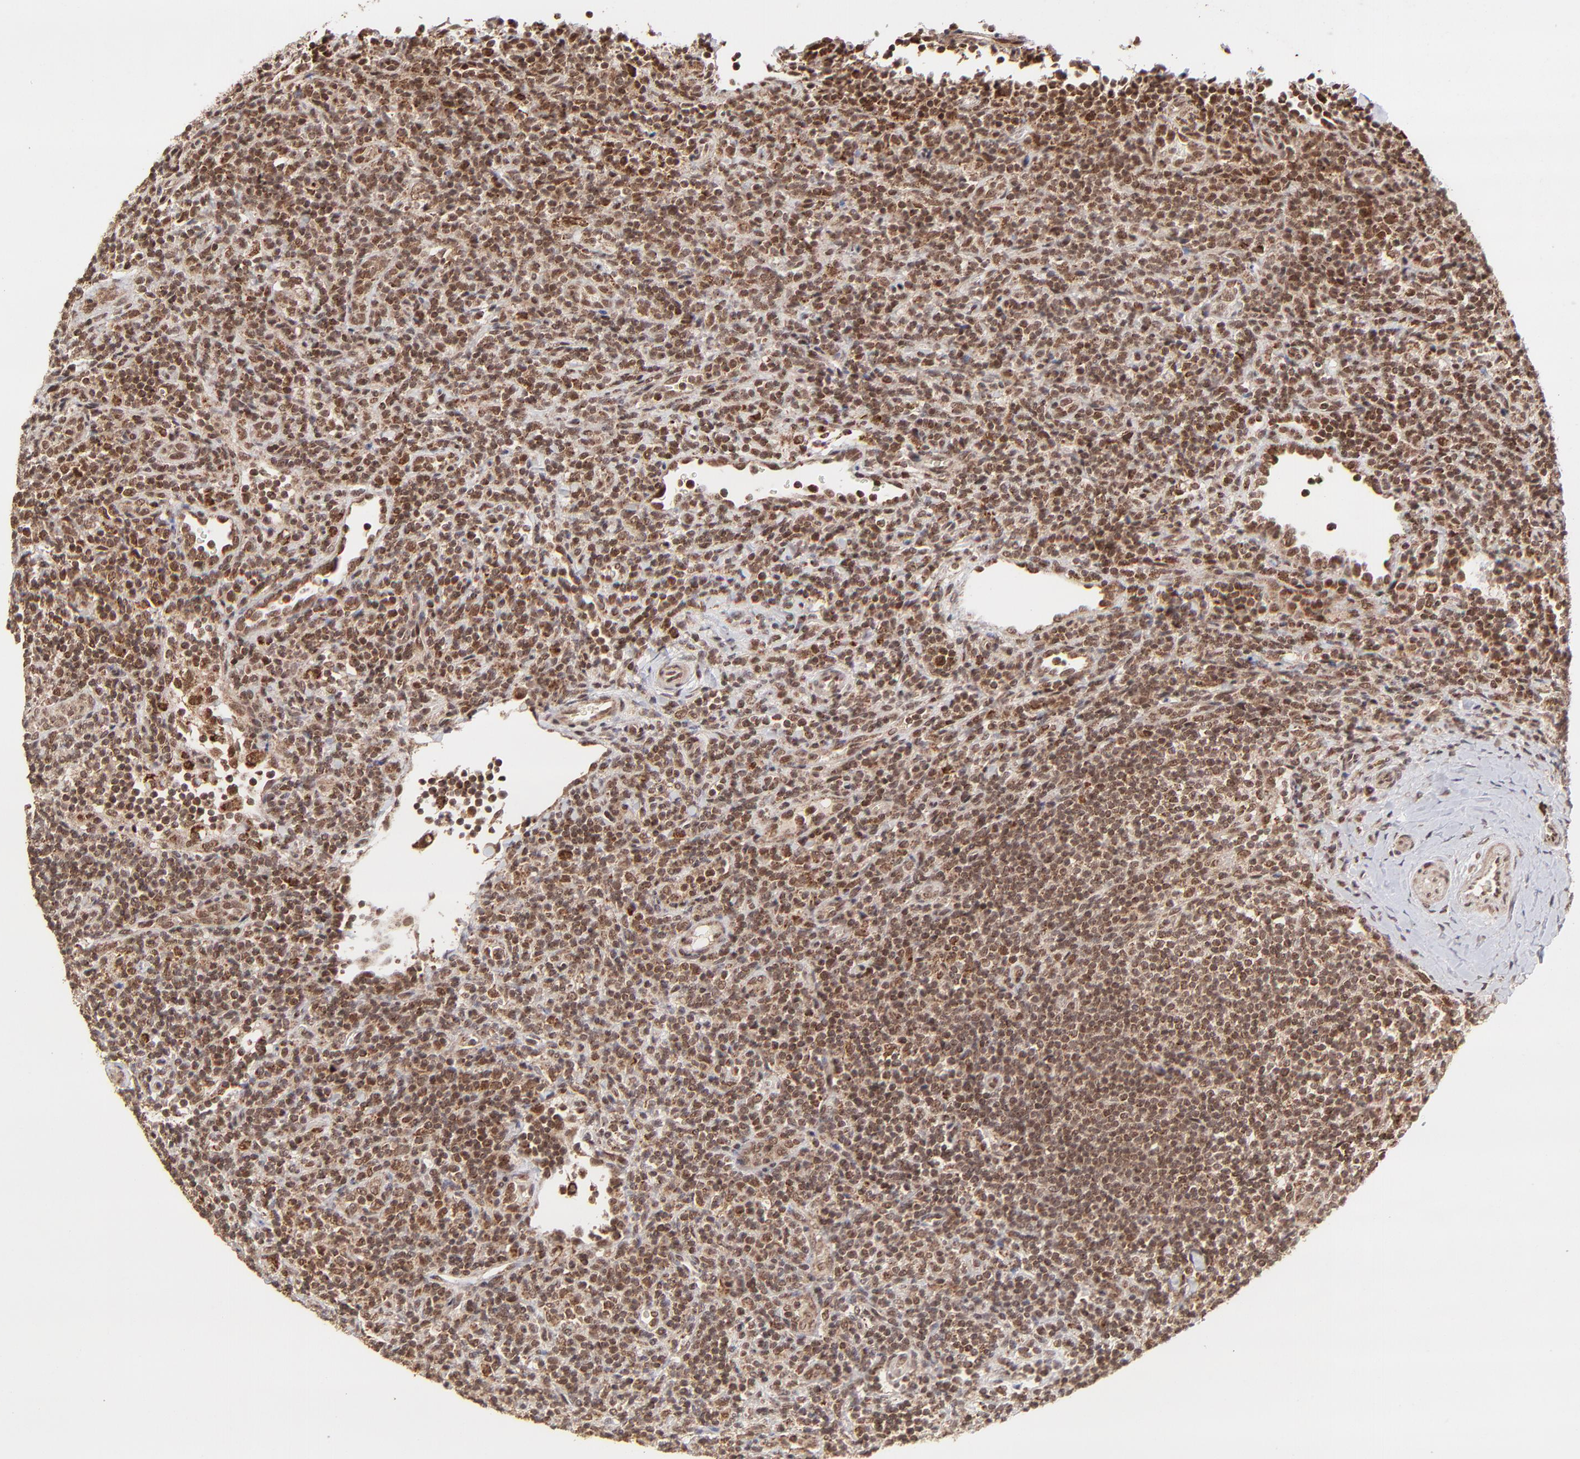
{"staining": {"intensity": "strong", "quantity": ">75%", "location": "cytoplasmic/membranous,nuclear"}, "tissue": "lymphoma", "cell_type": "Tumor cells", "image_type": "cancer", "snomed": [{"axis": "morphology", "description": "Malignant lymphoma, non-Hodgkin's type, Low grade"}, {"axis": "topography", "description": "Lymph node"}], "caption": "Immunohistochemistry histopathology image of neoplastic tissue: malignant lymphoma, non-Hodgkin's type (low-grade) stained using immunohistochemistry (IHC) shows high levels of strong protein expression localized specifically in the cytoplasmic/membranous and nuclear of tumor cells, appearing as a cytoplasmic/membranous and nuclear brown color.", "gene": "MED15", "patient": {"sex": "female", "age": 76}}